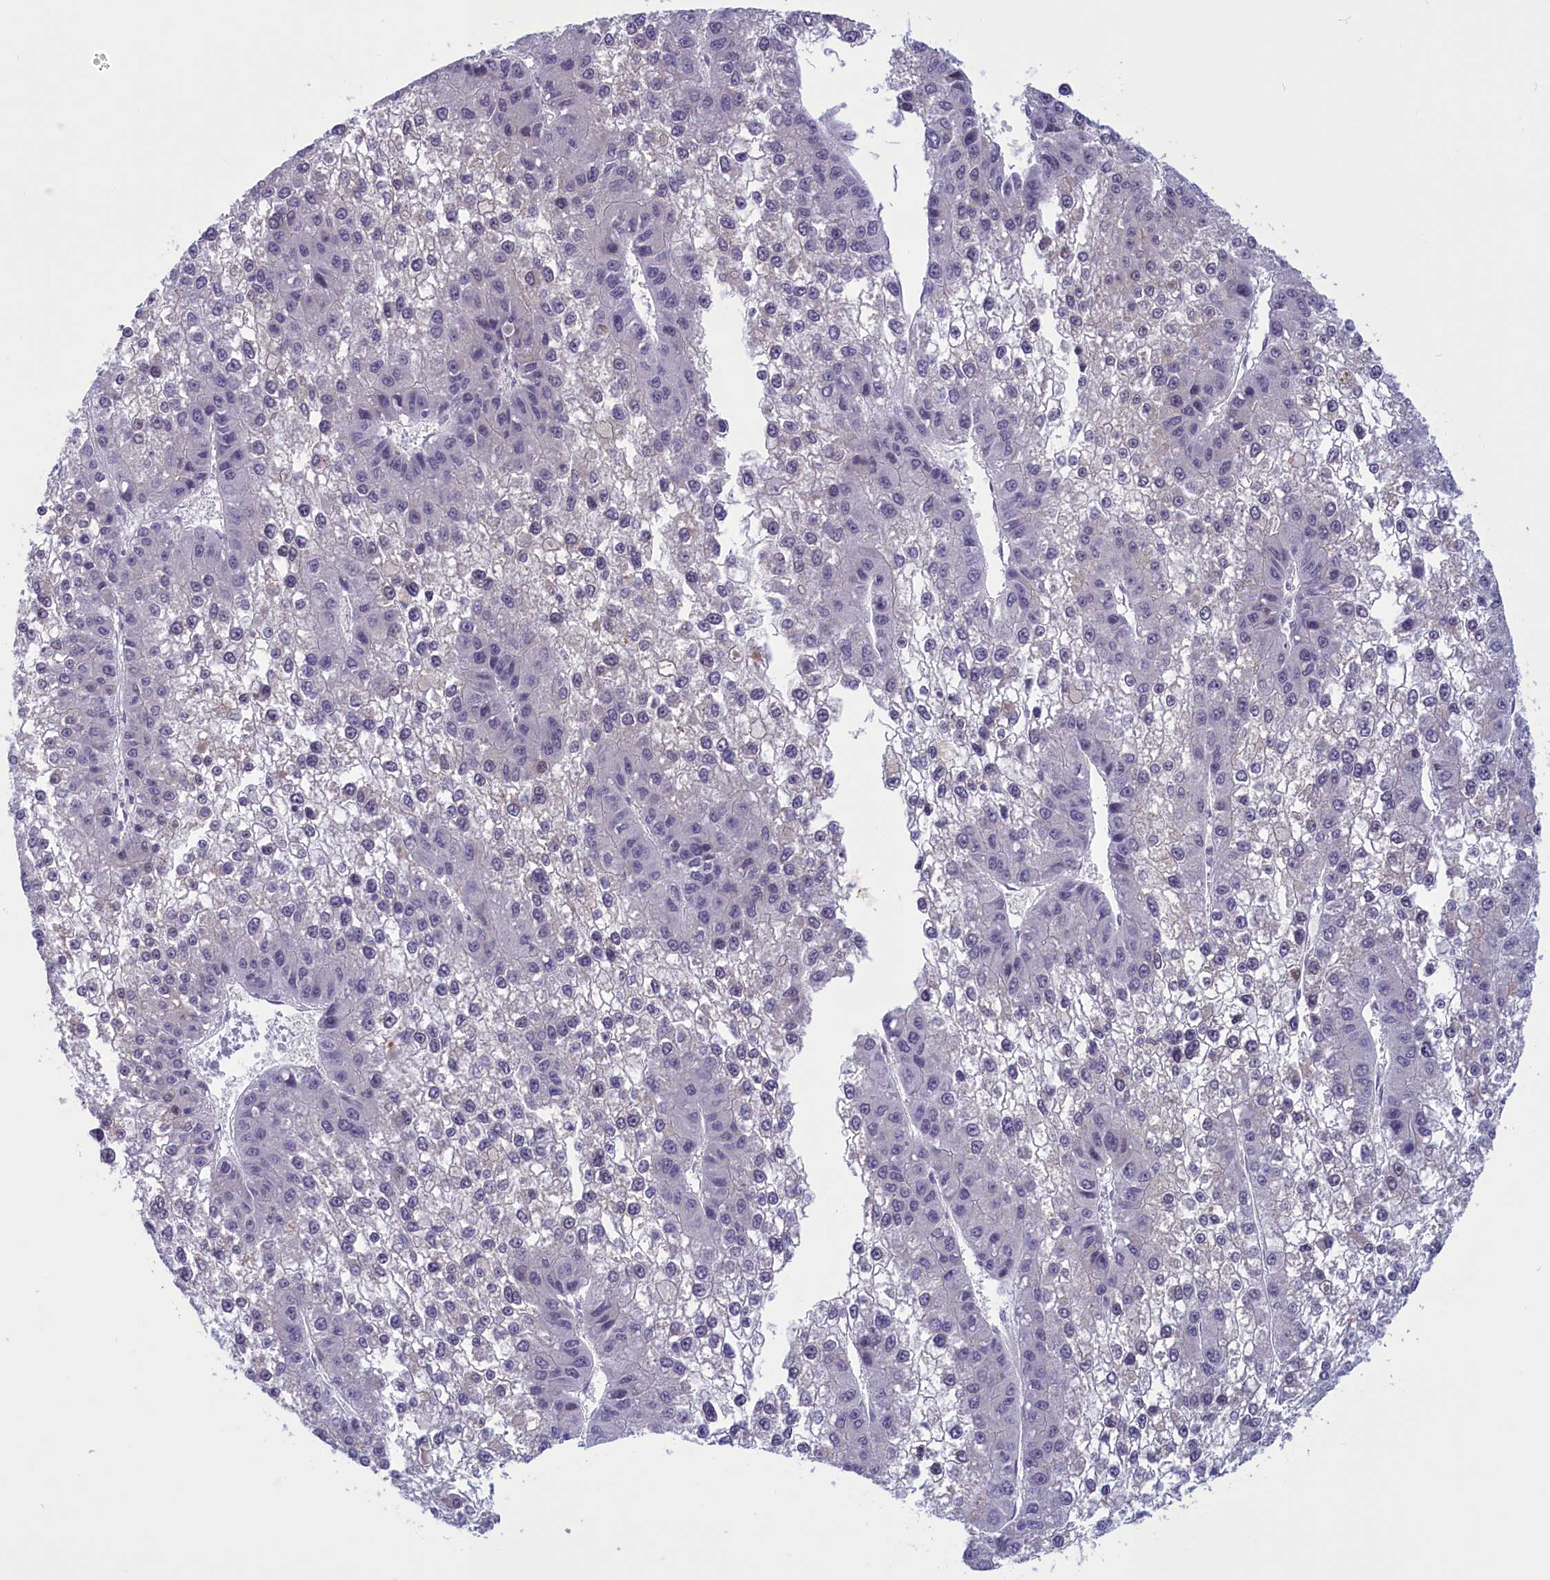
{"staining": {"intensity": "negative", "quantity": "none", "location": "none"}, "tissue": "liver cancer", "cell_type": "Tumor cells", "image_type": "cancer", "snomed": [{"axis": "morphology", "description": "Carcinoma, Hepatocellular, NOS"}, {"axis": "topography", "description": "Liver"}], "caption": "Immunohistochemistry (IHC) histopathology image of human liver cancer (hepatocellular carcinoma) stained for a protein (brown), which demonstrates no positivity in tumor cells. The staining is performed using DAB (3,3'-diaminobenzidine) brown chromogen with nuclei counter-stained in using hematoxylin.", "gene": "ELOA2", "patient": {"sex": "female", "age": 73}}